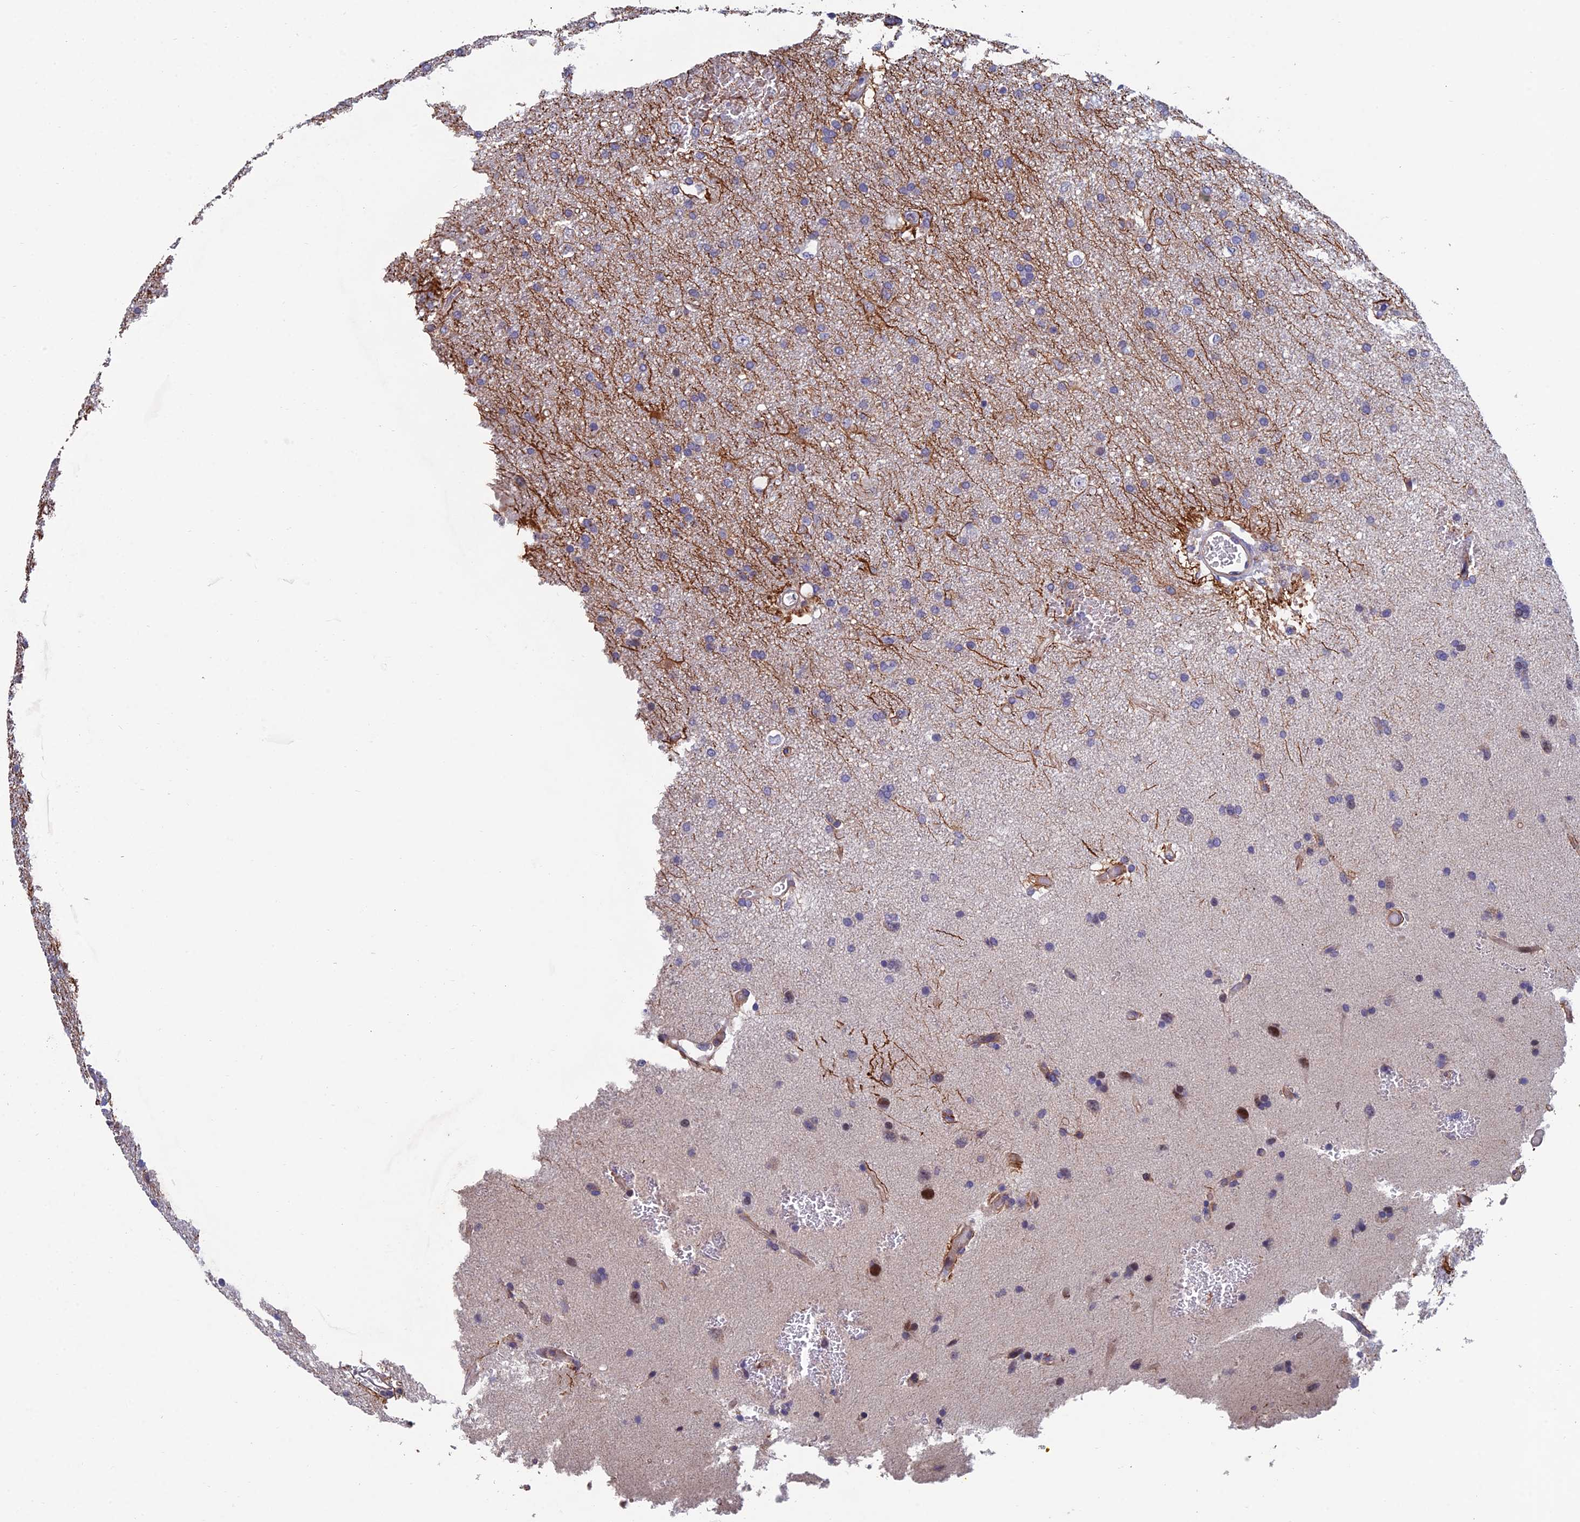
{"staining": {"intensity": "negative", "quantity": "none", "location": "none"}, "tissue": "glioma", "cell_type": "Tumor cells", "image_type": "cancer", "snomed": [{"axis": "morphology", "description": "Glioma, malignant, Low grade"}, {"axis": "topography", "description": "Brain"}], "caption": "DAB (3,3'-diaminobenzidine) immunohistochemical staining of glioma demonstrates no significant staining in tumor cells.", "gene": "USP37", "patient": {"sex": "male", "age": 66}}